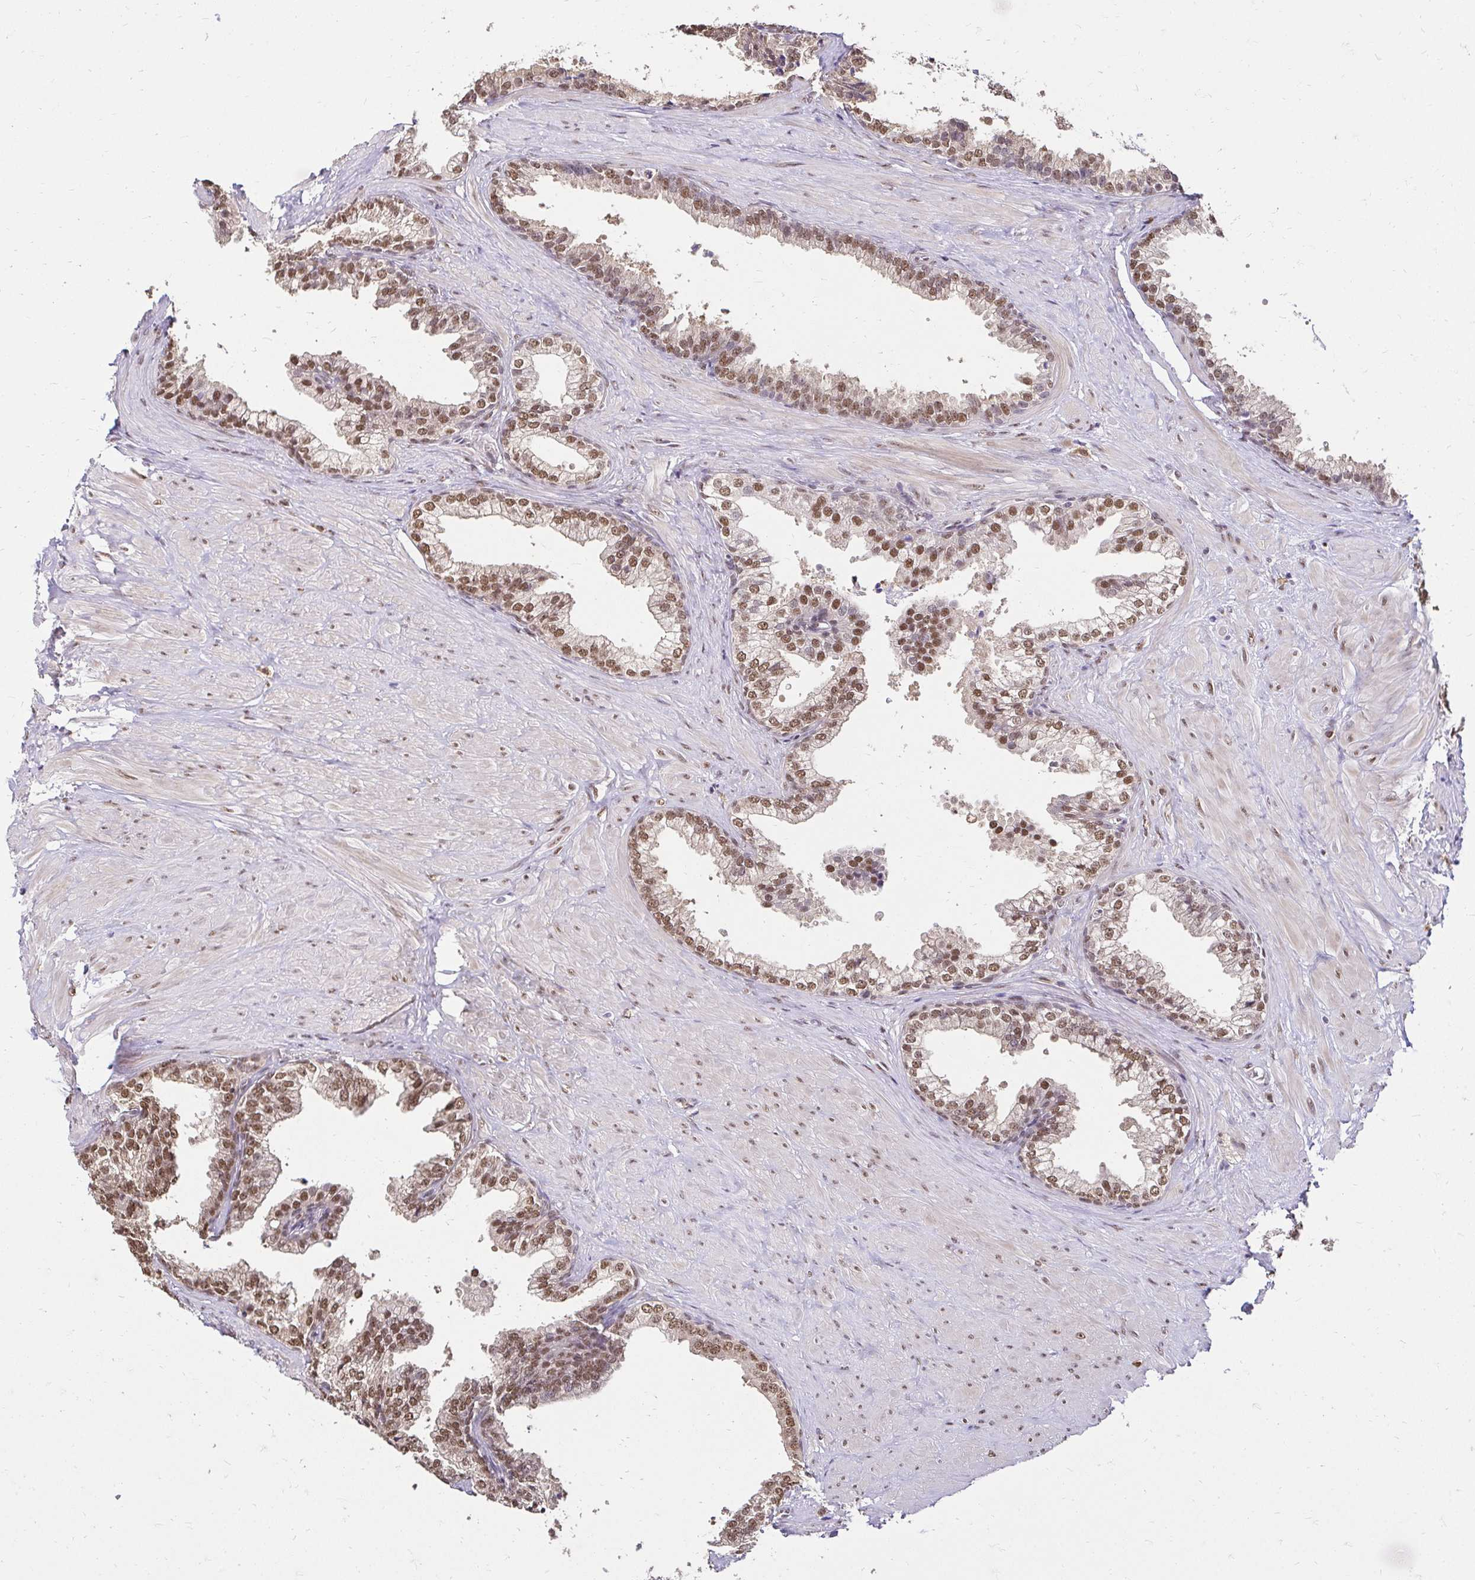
{"staining": {"intensity": "moderate", "quantity": ">75%", "location": "nuclear"}, "tissue": "prostate", "cell_type": "Glandular cells", "image_type": "normal", "snomed": [{"axis": "morphology", "description": "Normal tissue, NOS"}, {"axis": "topography", "description": "Prostate"}, {"axis": "topography", "description": "Peripheral nerve tissue"}], "caption": "Brown immunohistochemical staining in normal human prostate reveals moderate nuclear staining in approximately >75% of glandular cells.", "gene": "RIMS4", "patient": {"sex": "male", "age": 55}}